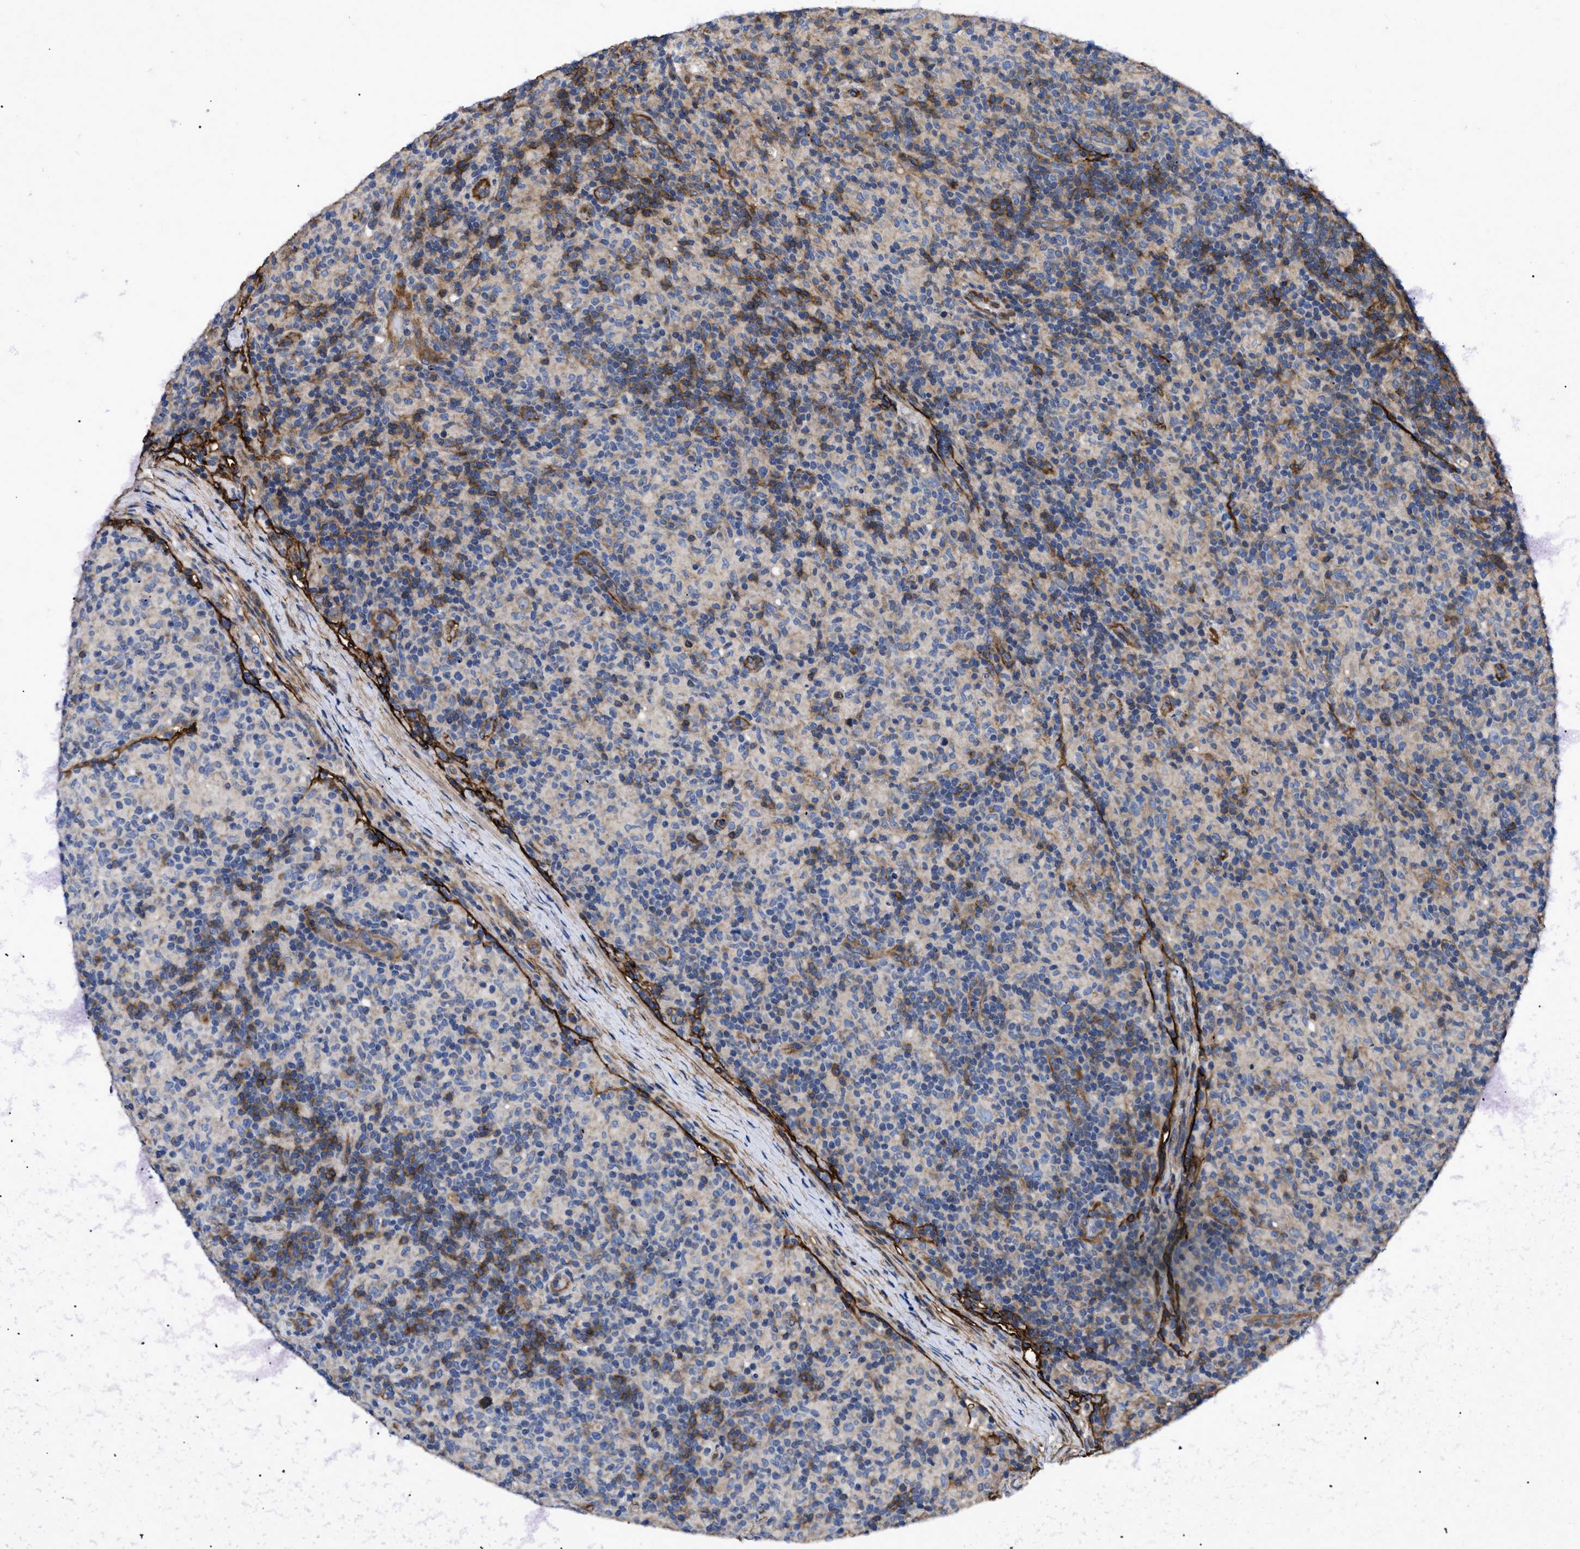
{"staining": {"intensity": "negative", "quantity": "none", "location": "none"}, "tissue": "lymphoma", "cell_type": "Tumor cells", "image_type": "cancer", "snomed": [{"axis": "morphology", "description": "Hodgkin's disease, NOS"}, {"axis": "topography", "description": "Lymph node"}], "caption": "Immunohistochemistry (IHC) micrograph of lymphoma stained for a protein (brown), which reveals no staining in tumor cells. The staining was performed using DAB (3,3'-diaminobenzidine) to visualize the protein expression in brown, while the nuclei were stained in blue with hematoxylin (Magnification: 20x).", "gene": "NT5E", "patient": {"sex": "male", "age": 70}}